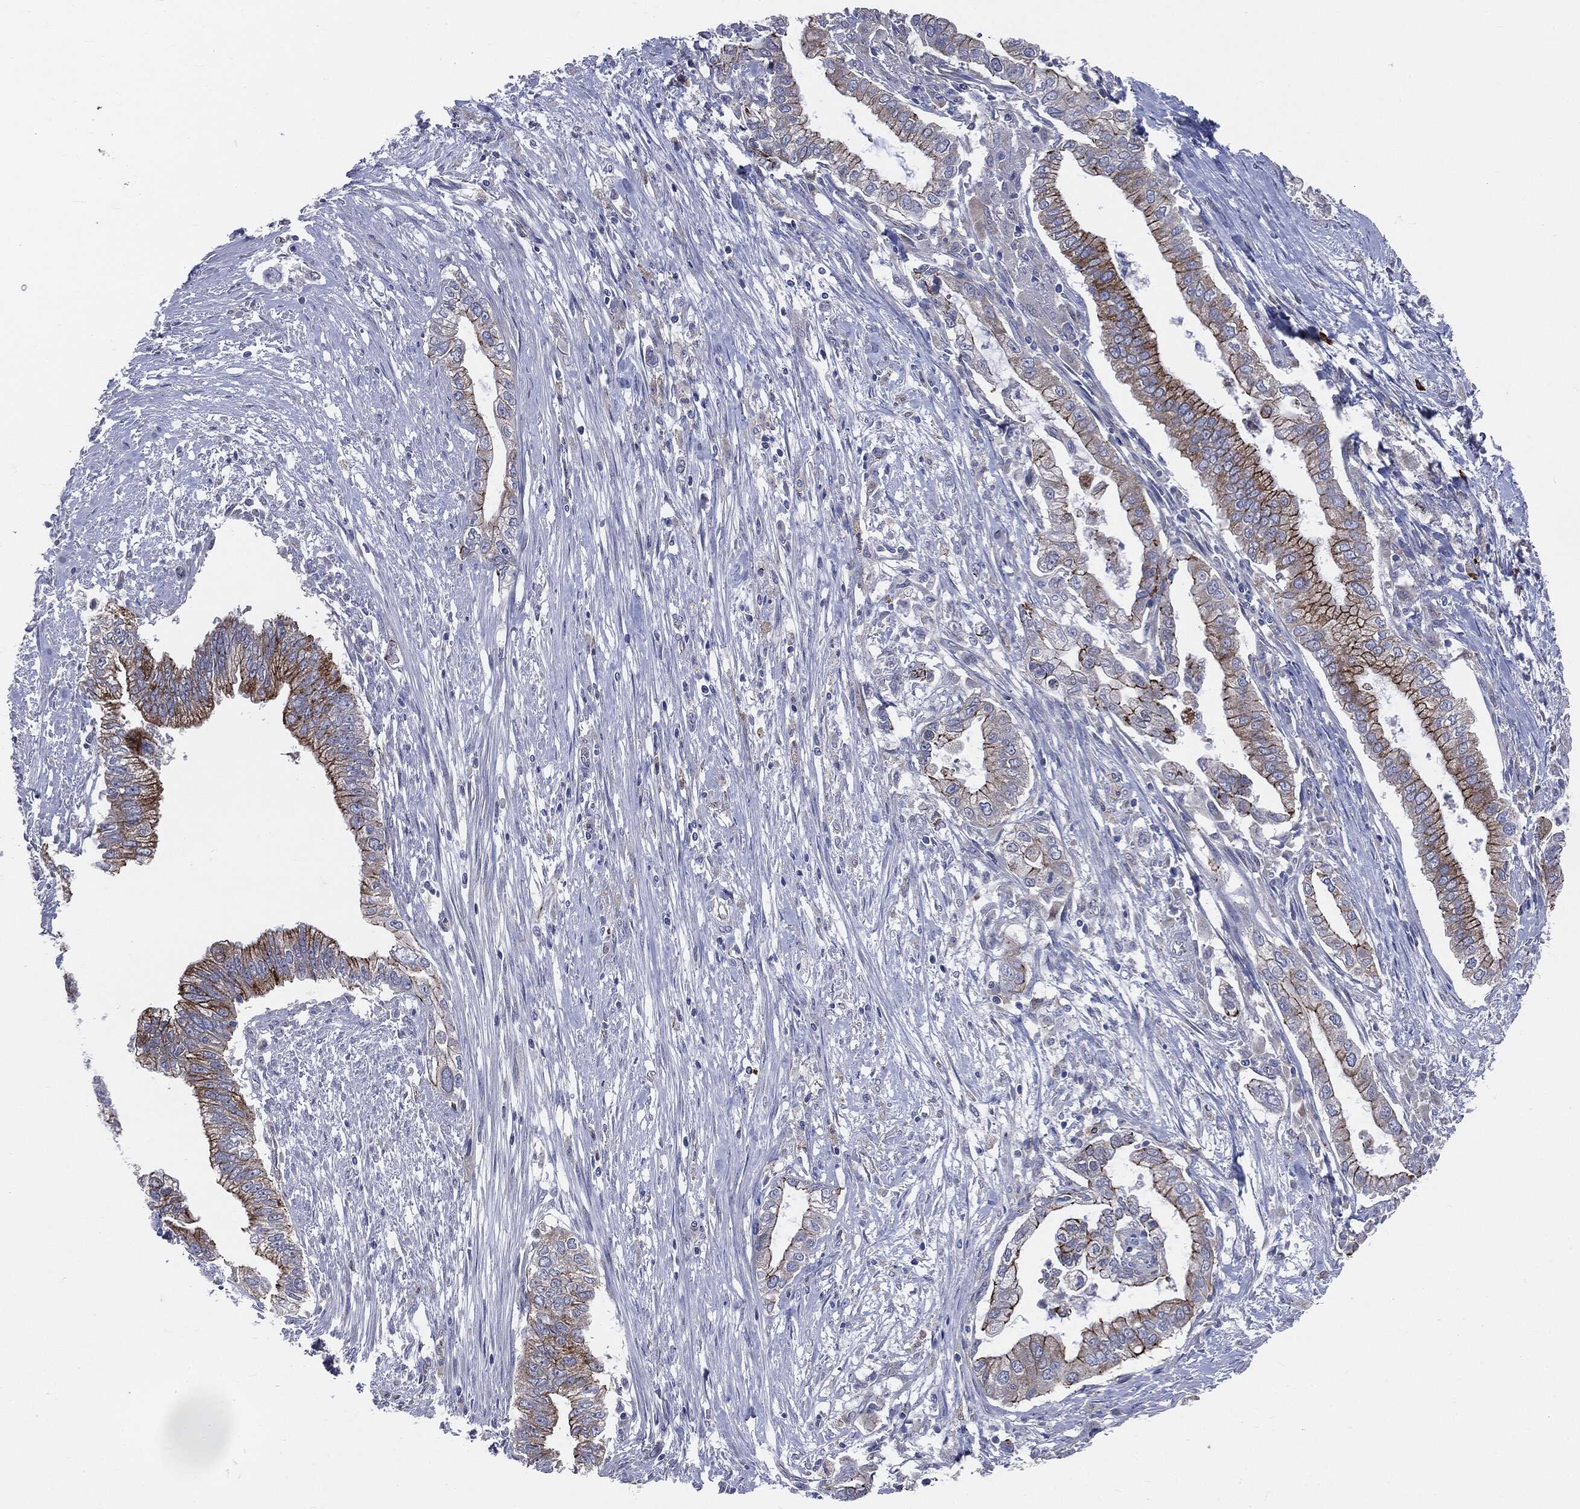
{"staining": {"intensity": "strong", "quantity": "25%-75%", "location": "cytoplasmic/membranous"}, "tissue": "pancreatic cancer", "cell_type": "Tumor cells", "image_type": "cancer", "snomed": [{"axis": "morphology", "description": "Adenocarcinoma, NOS"}, {"axis": "topography", "description": "Pancreas"}], "caption": "Immunohistochemistry (IHC) staining of pancreatic adenocarcinoma, which shows high levels of strong cytoplasmic/membranous expression in approximately 25%-75% of tumor cells indicating strong cytoplasmic/membranous protein positivity. The staining was performed using DAB (3,3'-diaminobenzidine) (brown) for protein detection and nuclei were counterstained in hematoxylin (blue).", "gene": "PTGS2", "patient": {"sex": "male", "age": 70}}